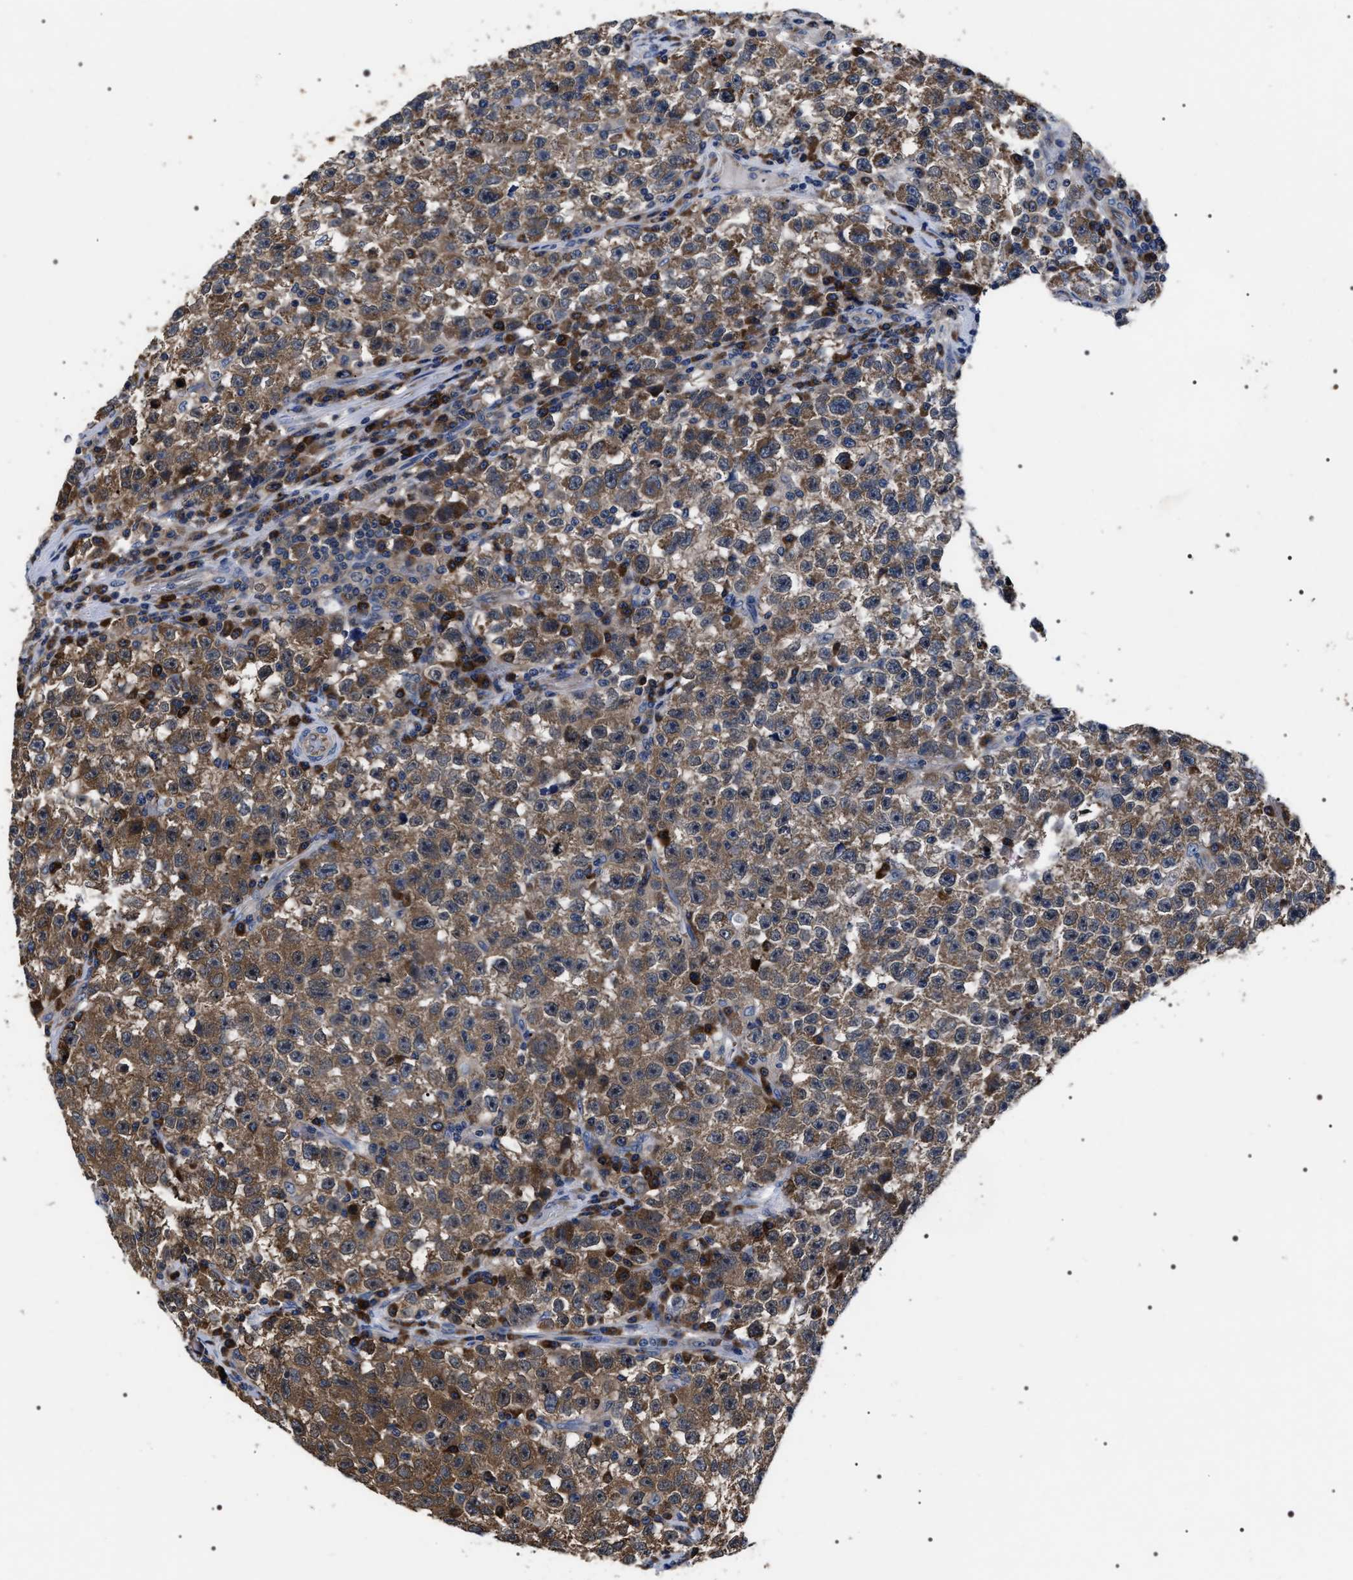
{"staining": {"intensity": "moderate", "quantity": ">75%", "location": "cytoplasmic/membranous"}, "tissue": "testis cancer", "cell_type": "Tumor cells", "image_type": "cancer", "snomed": [{"axis": "morphology", "description": "Seminoma, NOS"}, {"axis": "topography", "description": "Testis"}], "caption": "Immunohistochemistry of testis cancer displays medium levels of moderate cytoplasmic/membranous positivity in approximately >75% of tumor cells.", "gene": "MIS18A", "patient": {"sex": "male", "age": 22}}